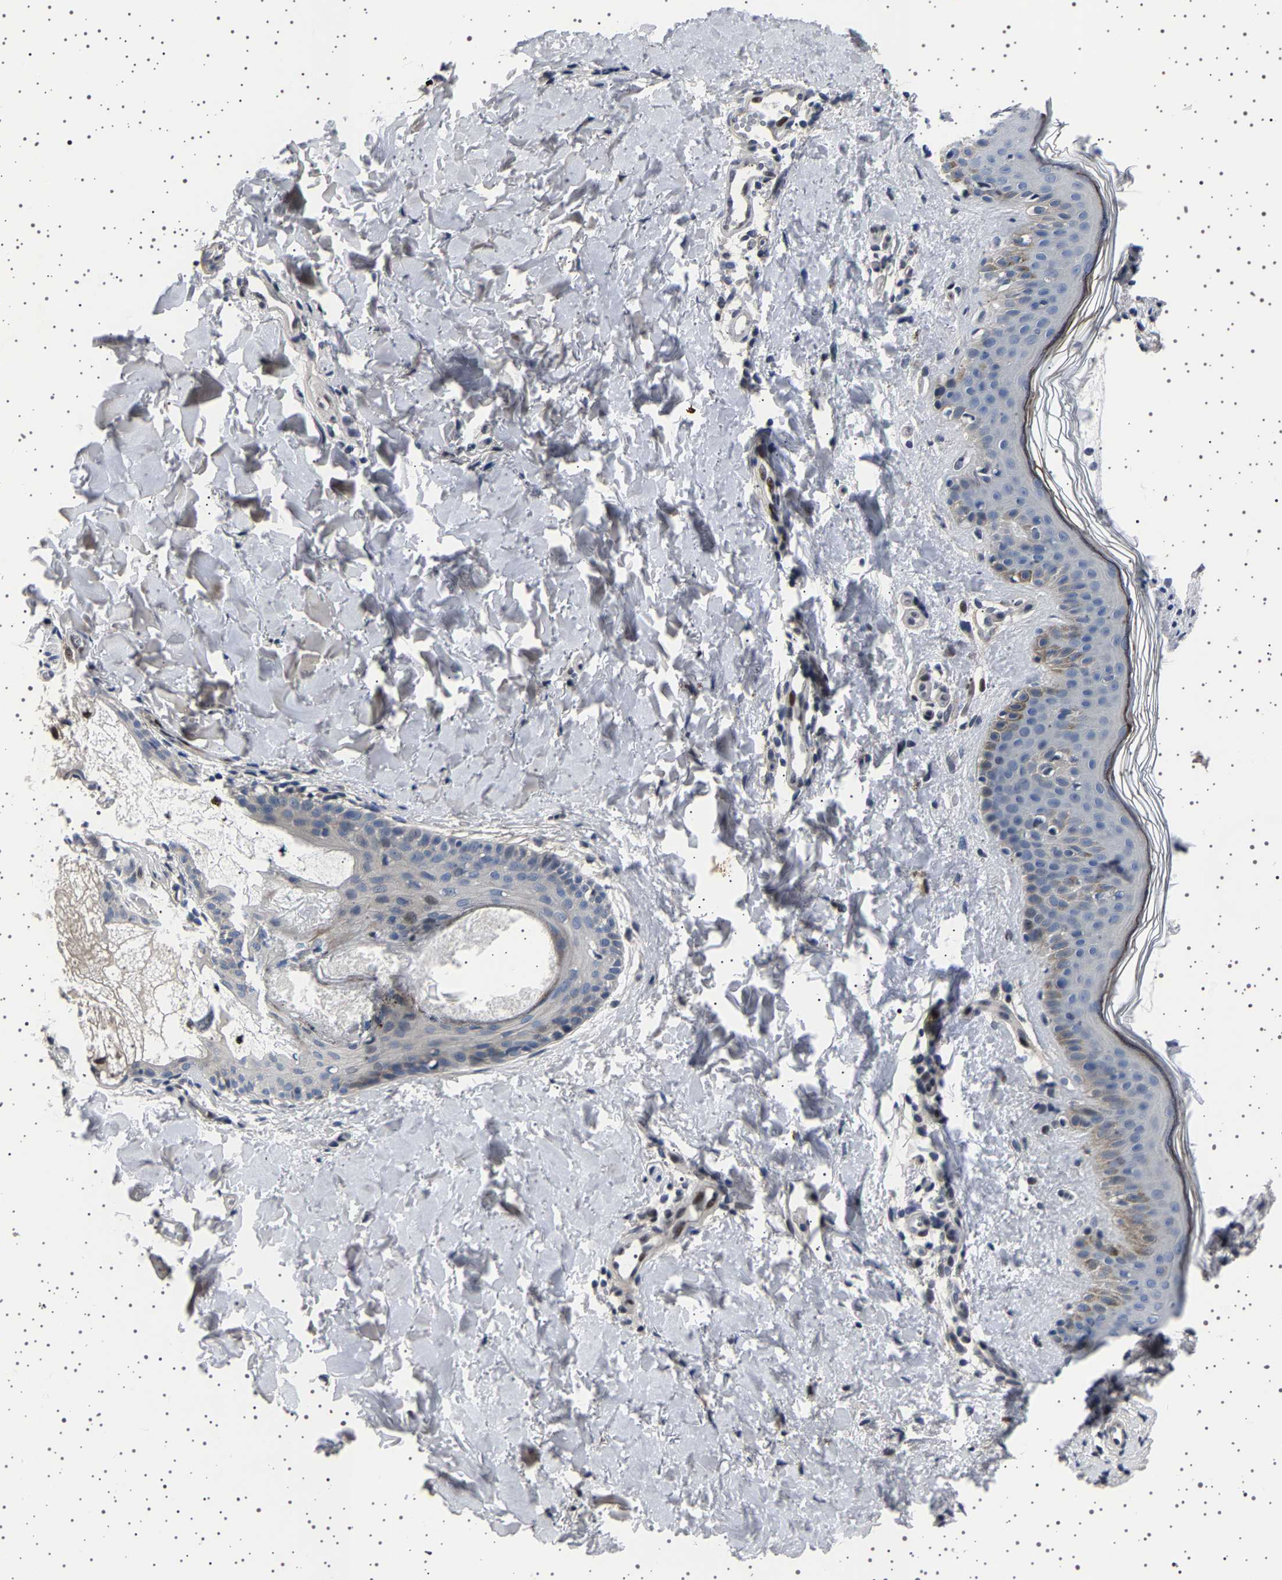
{"staining": {"intensity": "negative", "quantity": "none", "location": "none"}, "tissue": "skin", "cell_type": "Fibroblasts", "image_type": "normal", "snomed": [{"axis": "morphology", "description": "Normal tissue, NOS"}, {"axis": "topography", "description": "Skin"}], "caption": "IHC micrograph of normal skin: skin stained with DAB reveals no significant protein staining in fibroblasts.", "gene": "PAK5", "patient": {"sex": "male", "age": 40}}